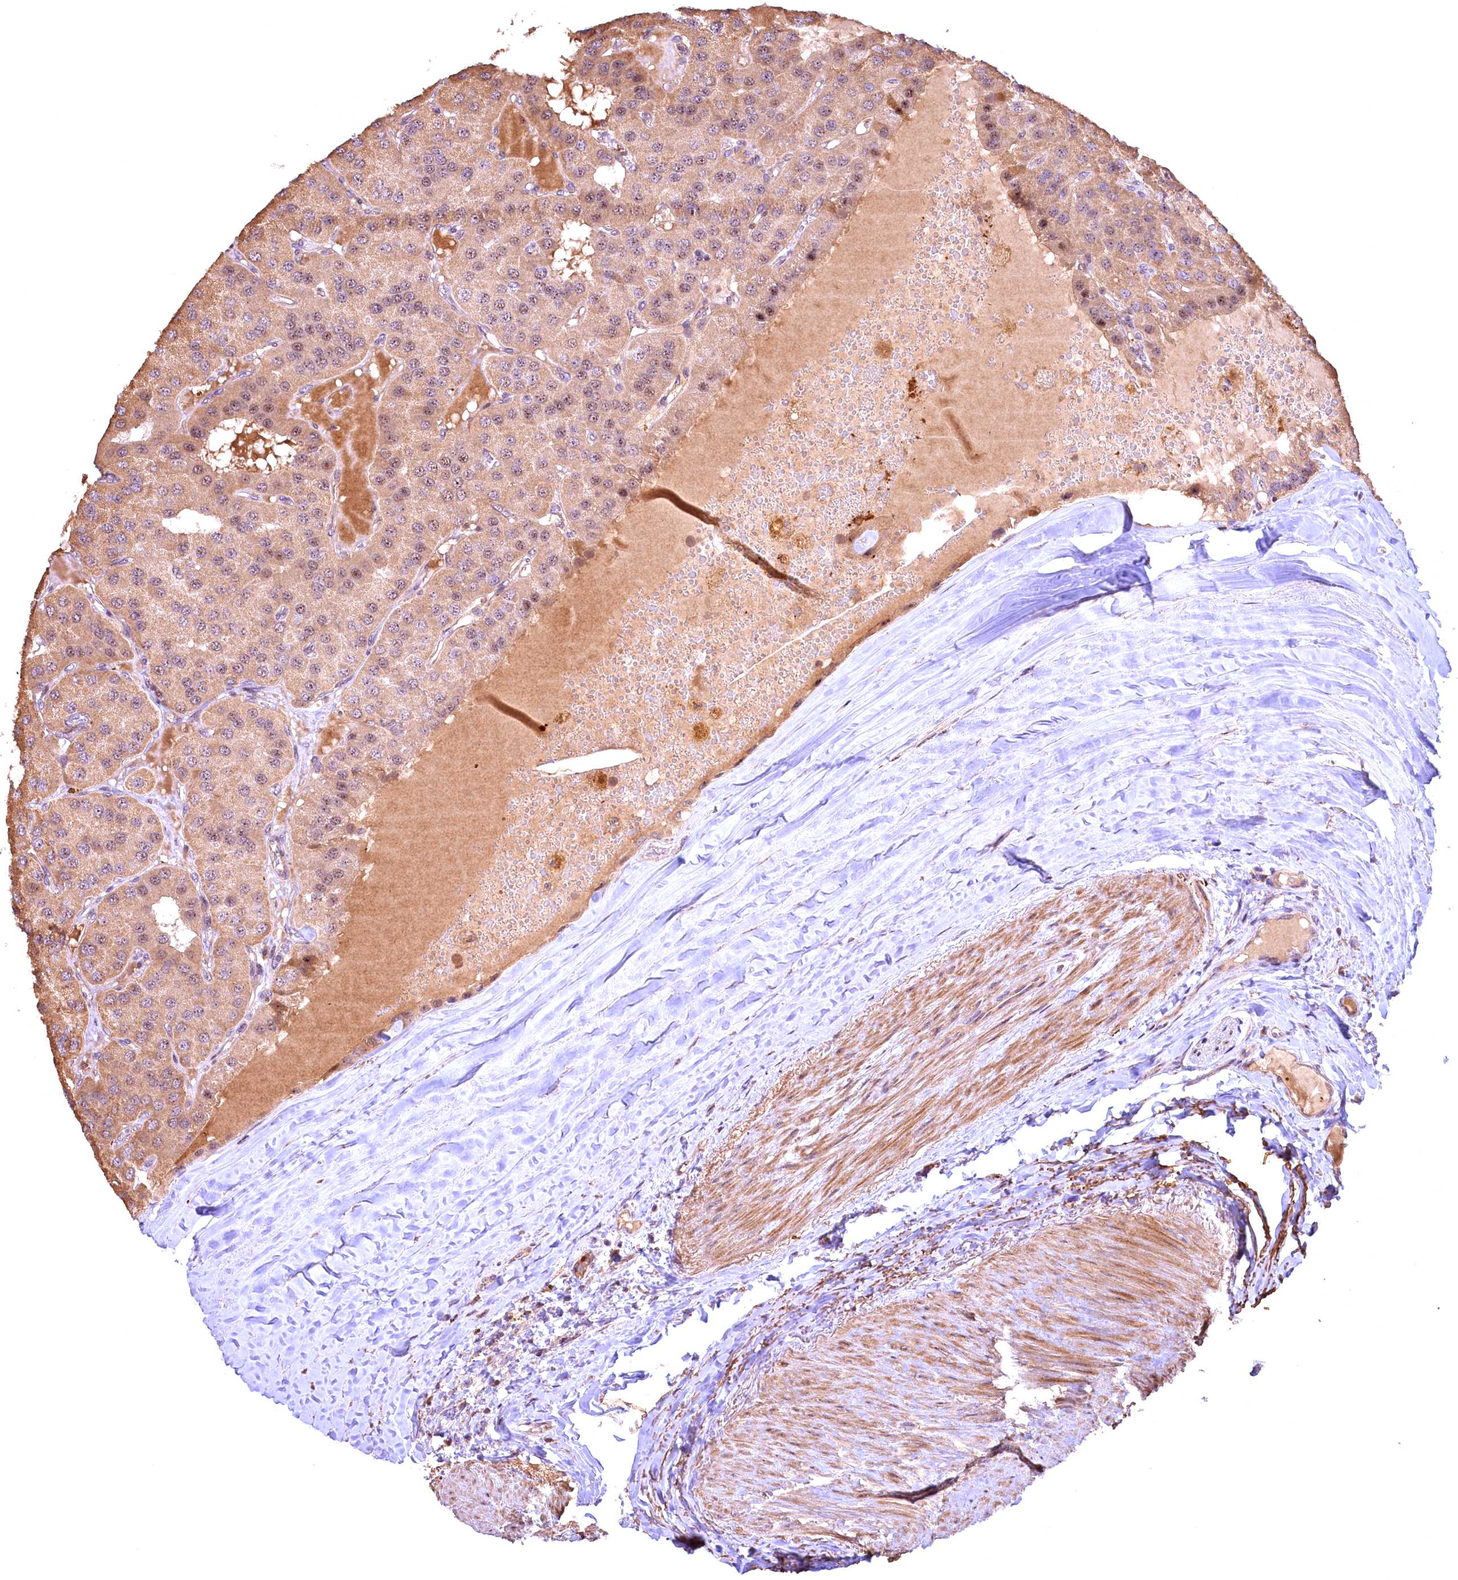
{"staining": {"intensity": "moderate", "quantity": ">75%", "location": "cytoplasmic/membranous,nuclear"}, "tissue": "parathyroid gland", "cell_type": "Glandular cells", "image_type": "normal", "snomed": [{"axis": "morphology", "description": "Normal tissue, NOS"}, {"axis": "morphology", "description": "Adenoma, NOS"}, {"axis": "topography", "description": "Parathyroid gland"}], "caption": "Normal parathyroid gland was stained to show a protein in brown. There is medium levels of moderate cytoplasmic/membranous,nuclear staining in approximately >75% of glandular cells.", "gene": "FUZ", "patient": {"sex": "female", "age": 86}}